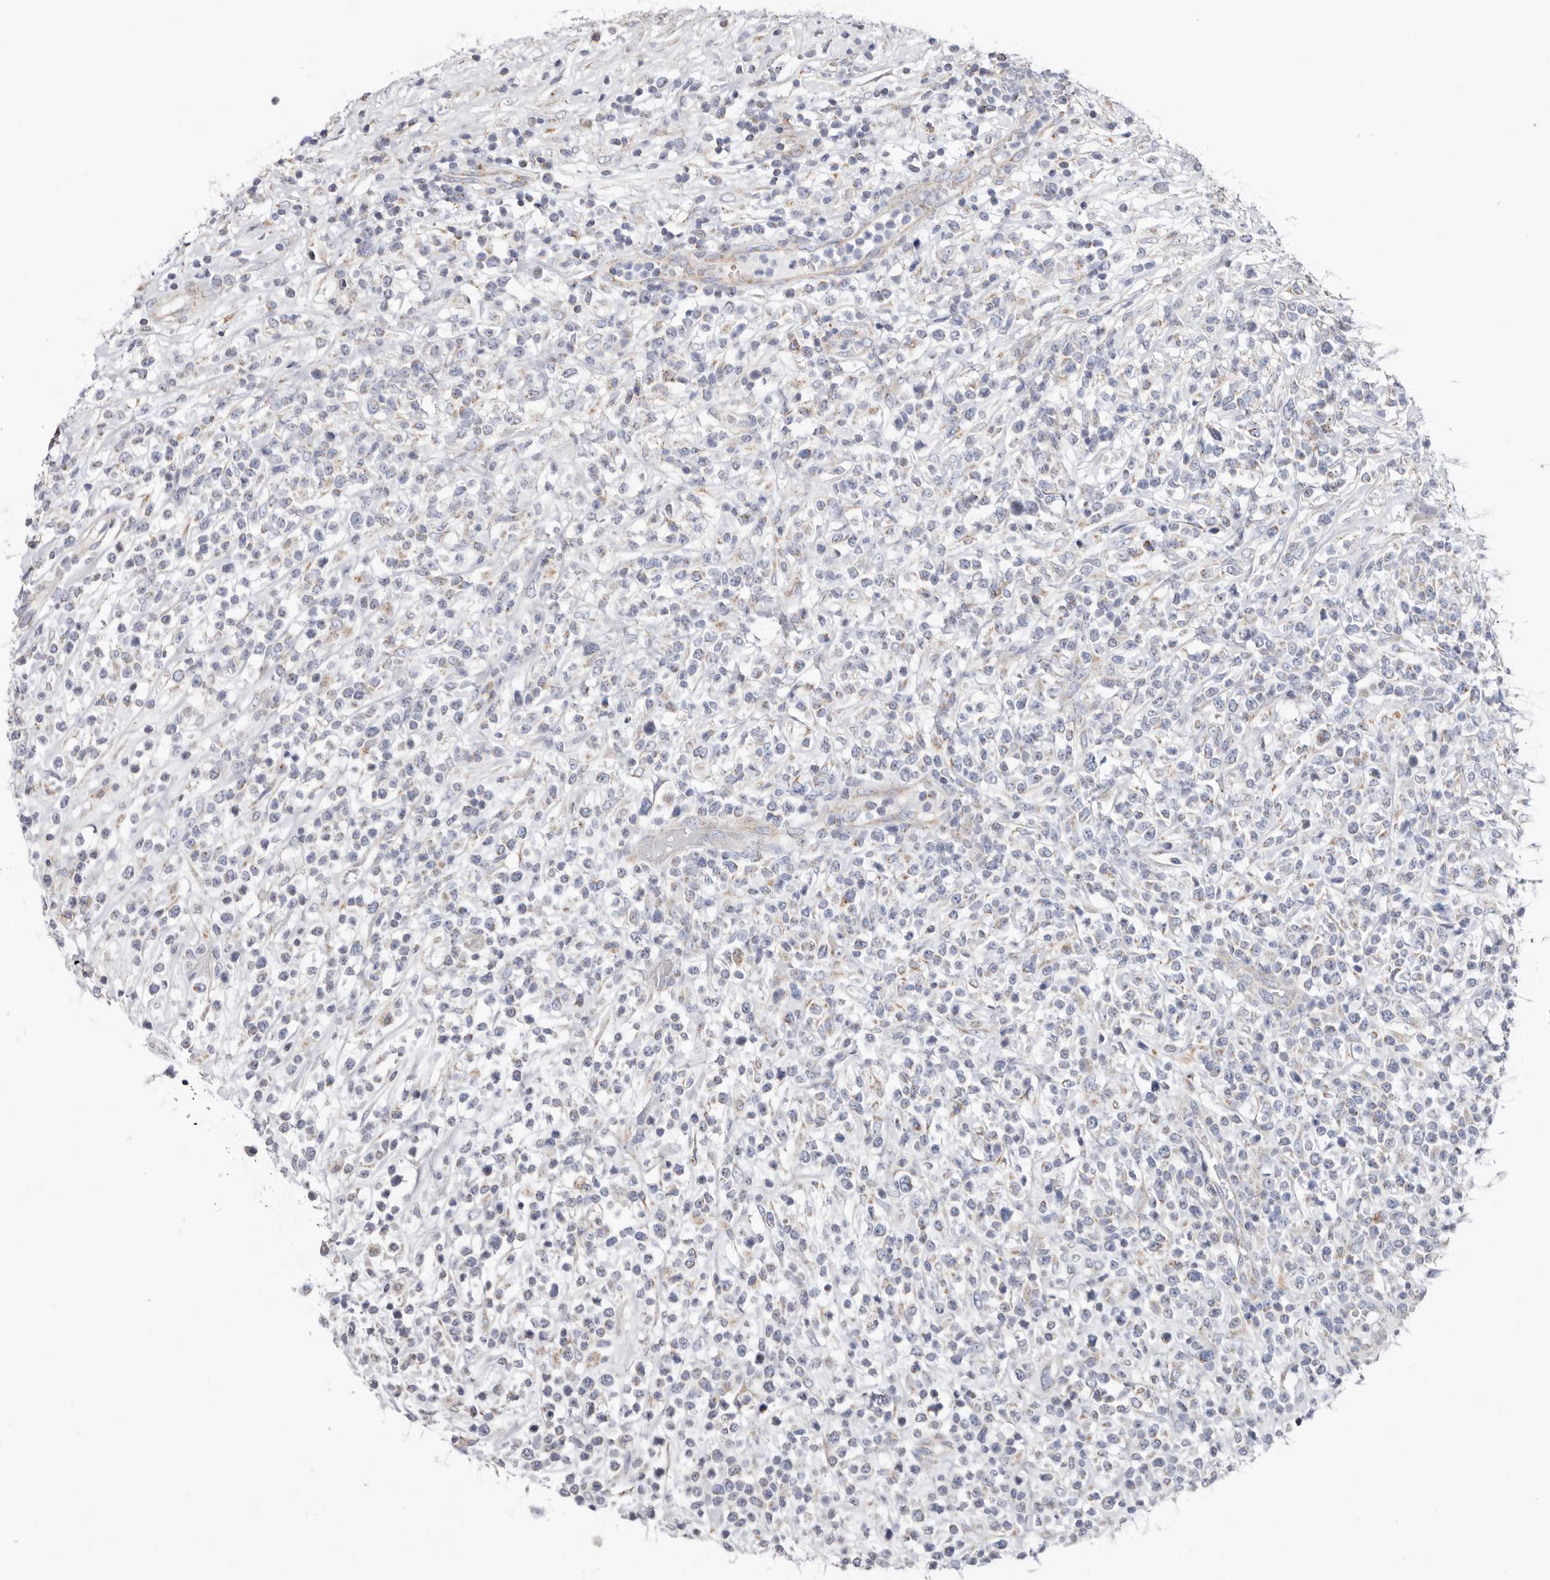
{"staining": {"intensity": "weak", "quantity": "<25%", "location": "cytoplasmic/membranous"}, "tissue": "lymphoma", "cell_type": "Tumor cells", "image_type": "cancer", "snomed": [{"axis": "morphology", "description": "Malignant lymphoma, non-Hodgkin's type, High grade"}, {"axis": "topography", "description": "Colon"}], "caption": "The histopathology image reveals no staining of tumor cells in lymphoma.", "gene": "RSPO2", "patient": {"sex": "female", "age": 53}}